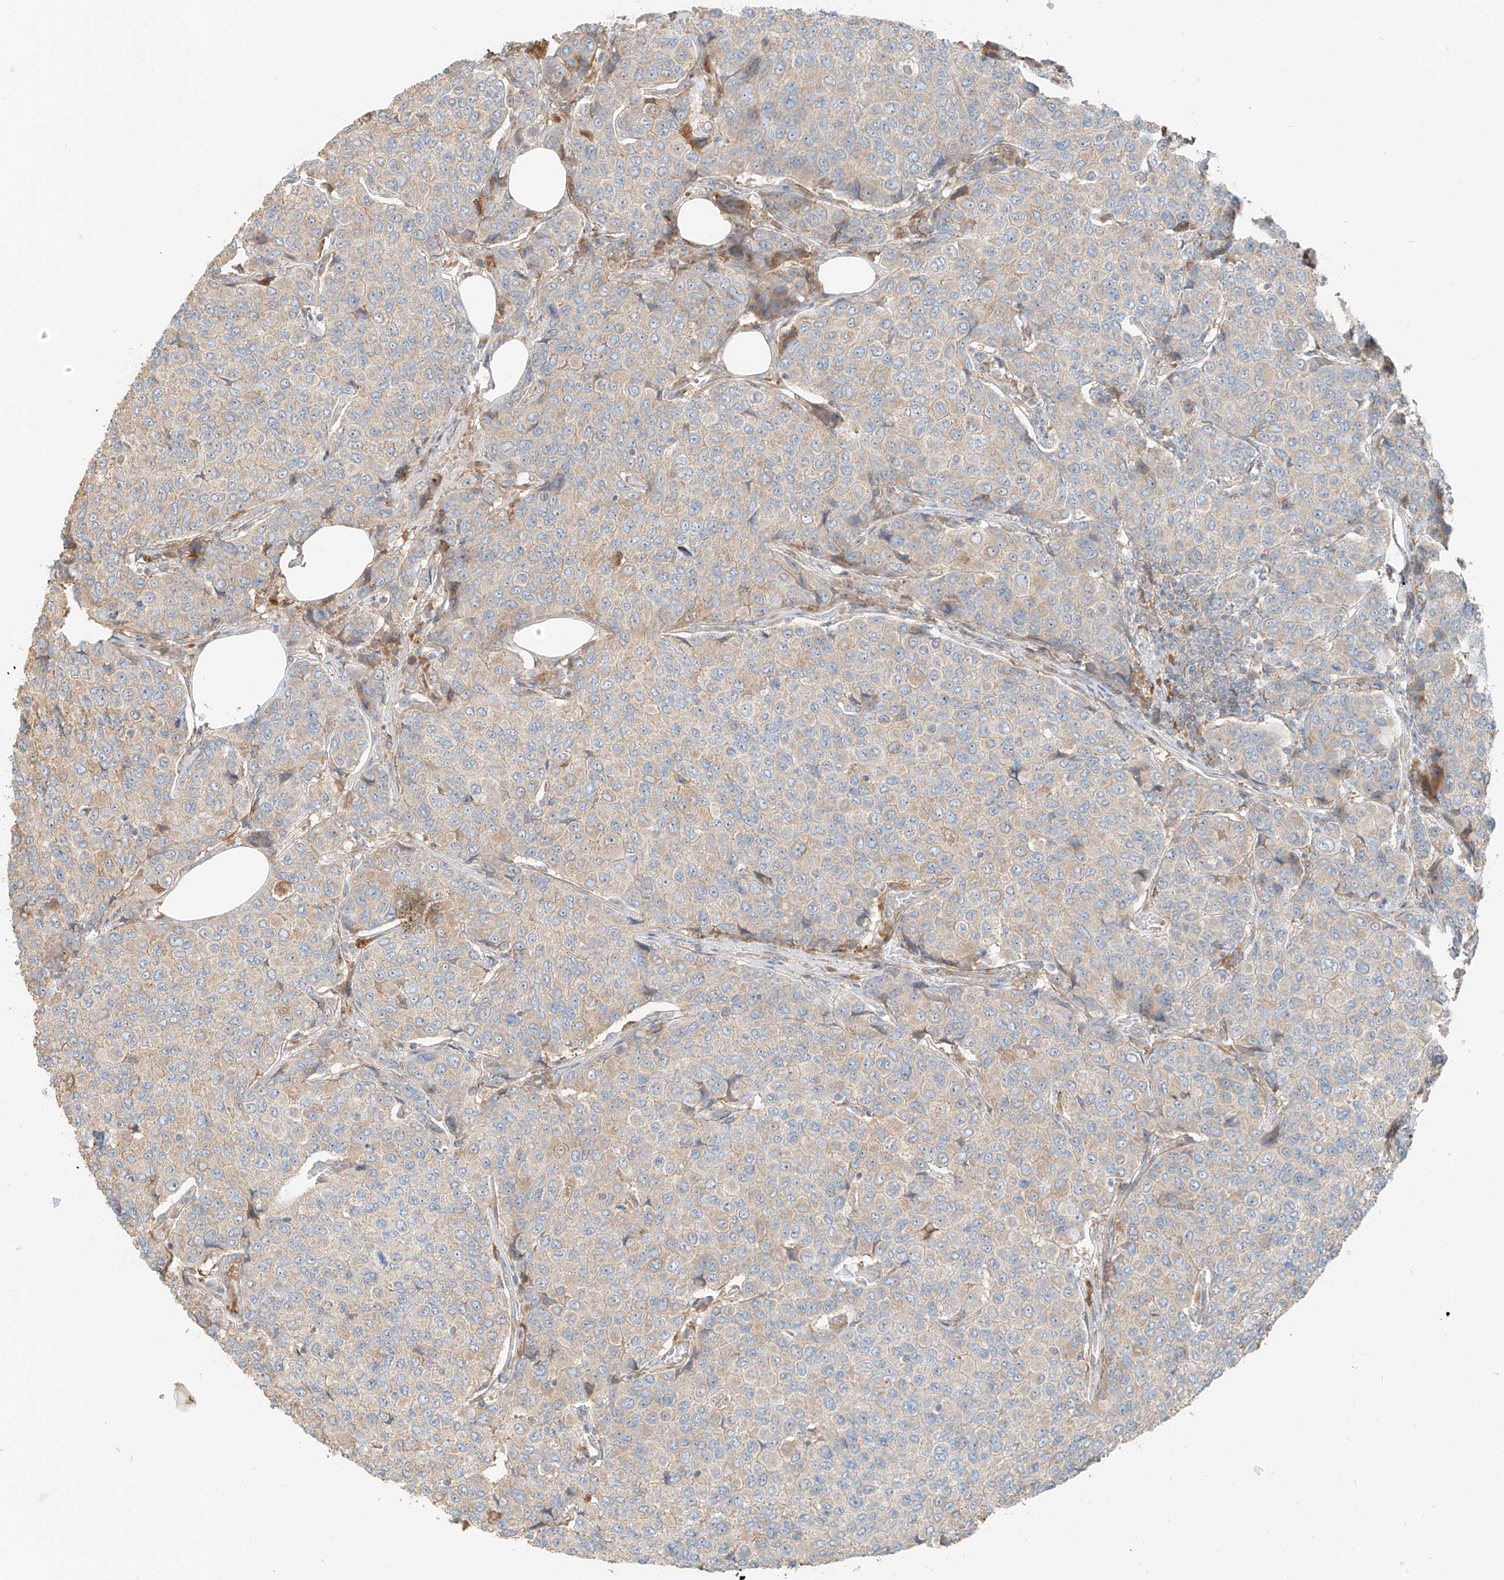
{"staining": {"intensity": "weak", "quantity": "<25%", "location": "cytoplasmic/membranous"}, "tissue": "breast cancer", "cell_type": "Tumor cells", "image_type": "cancer", "snomed": [{"axis": "morphology", "description": "Duct carcinoma"}, {"axis": "topography", "description": "Breast"}], "caption": "Human breast cancer (intraductal carcinoma) stained for a protein using immunohistochemistry (IHC) reveals no staining in tumor cells.", "gene": "FSTL1", "patient": {"sex": "female", "age": 55}}